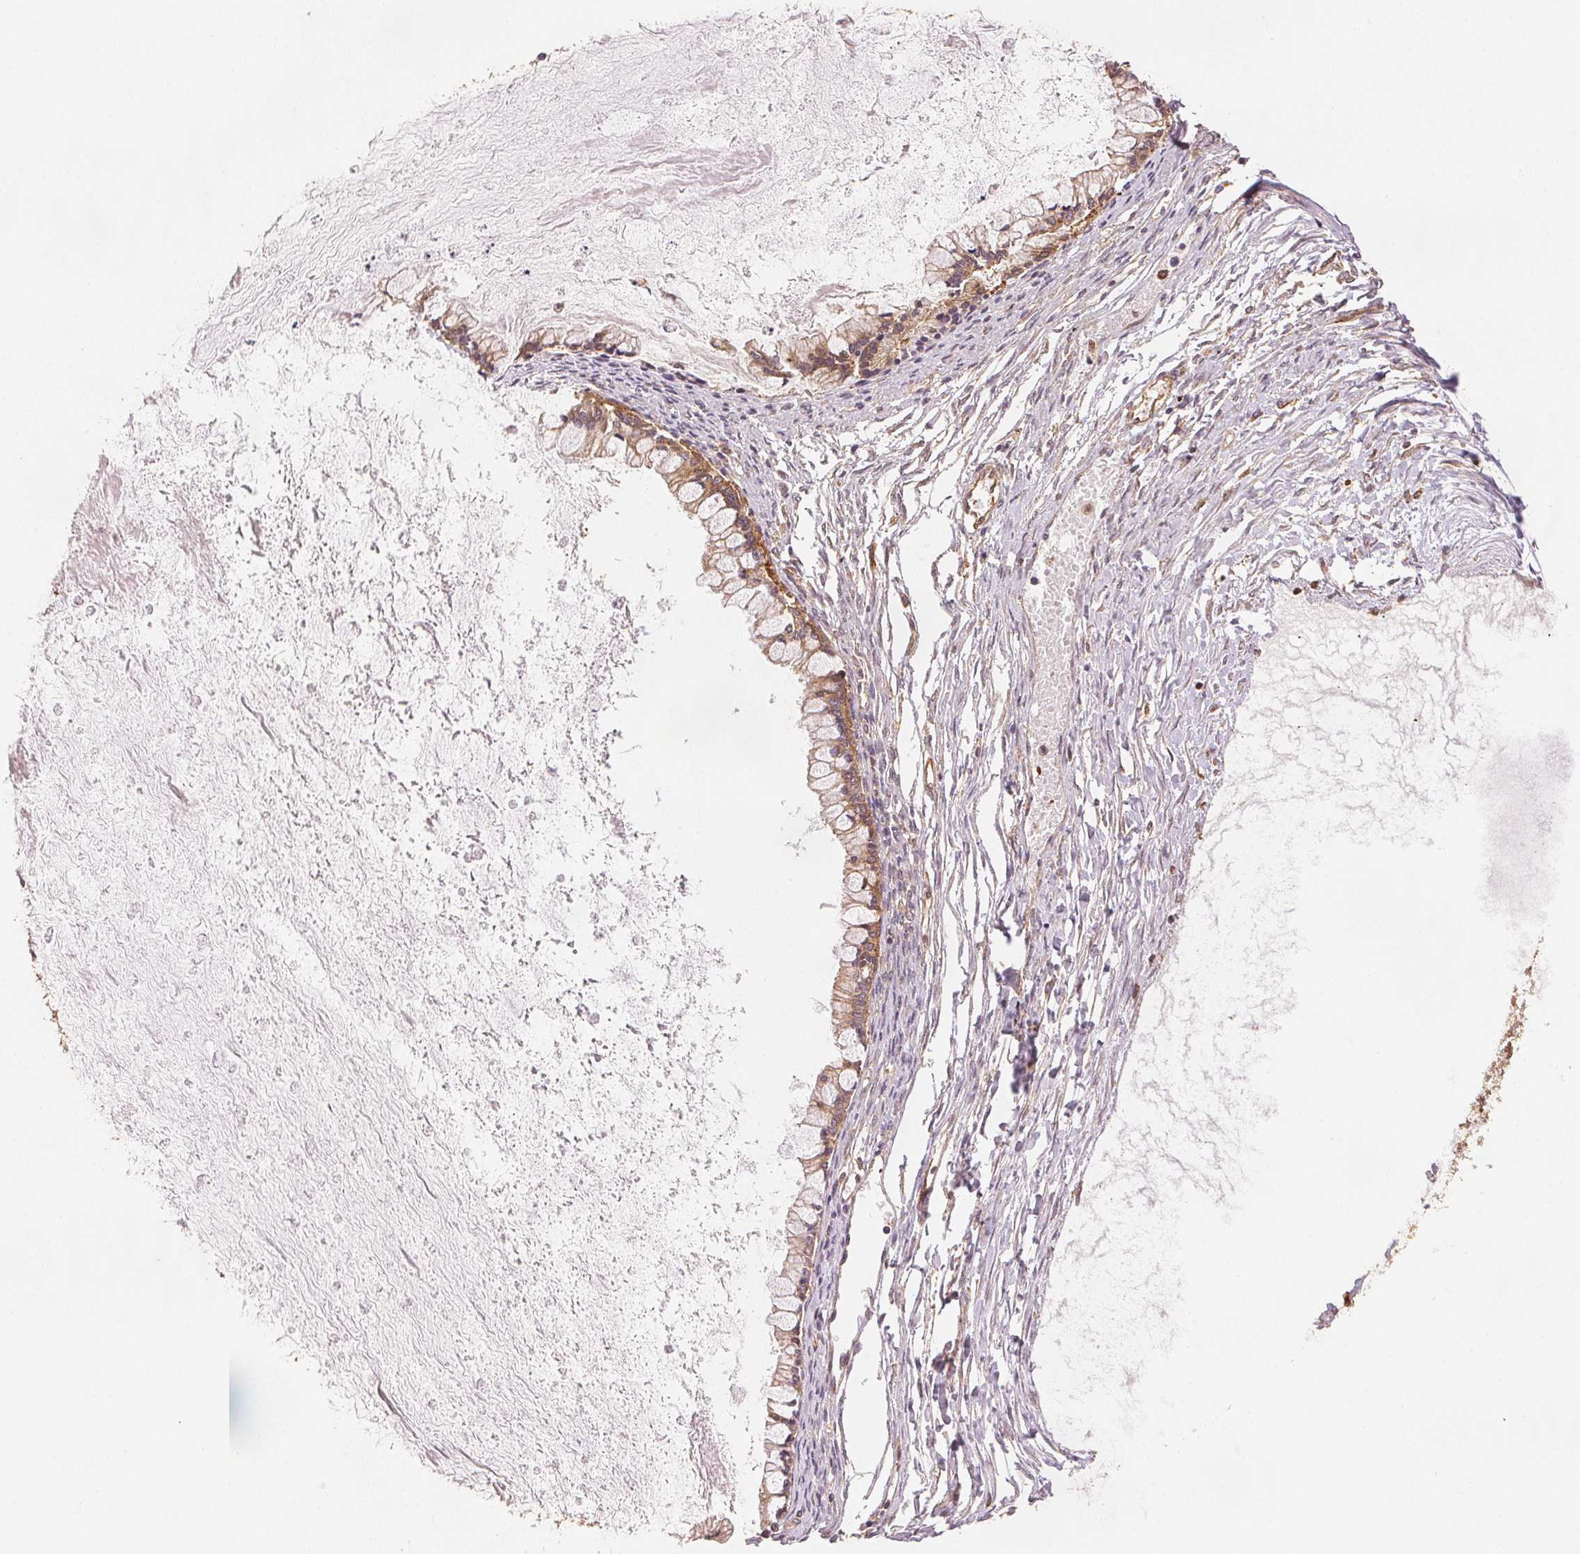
{"staining": {"intensity": "weak", "quantity": ">75%", "location": "cytoplasmic/membranous"}, "tissue": "ovarian cancer", "cell_type": "Tumor cells", "image_type": "cancer", "snomed": [{"axis": "morphology", "description": "Cystadenocarcinoma, mucinous, NOS"}, {"axis": "topography", "description": "Ovary"}], "caption": "Weak cytoplasmic/membranous positivity is seen in about >75% of tumor cells in ovarian mucinous cystadenocarcinoma.", "gene": "DIAPH2", "patient": {"sex": "female", "age": 67}}